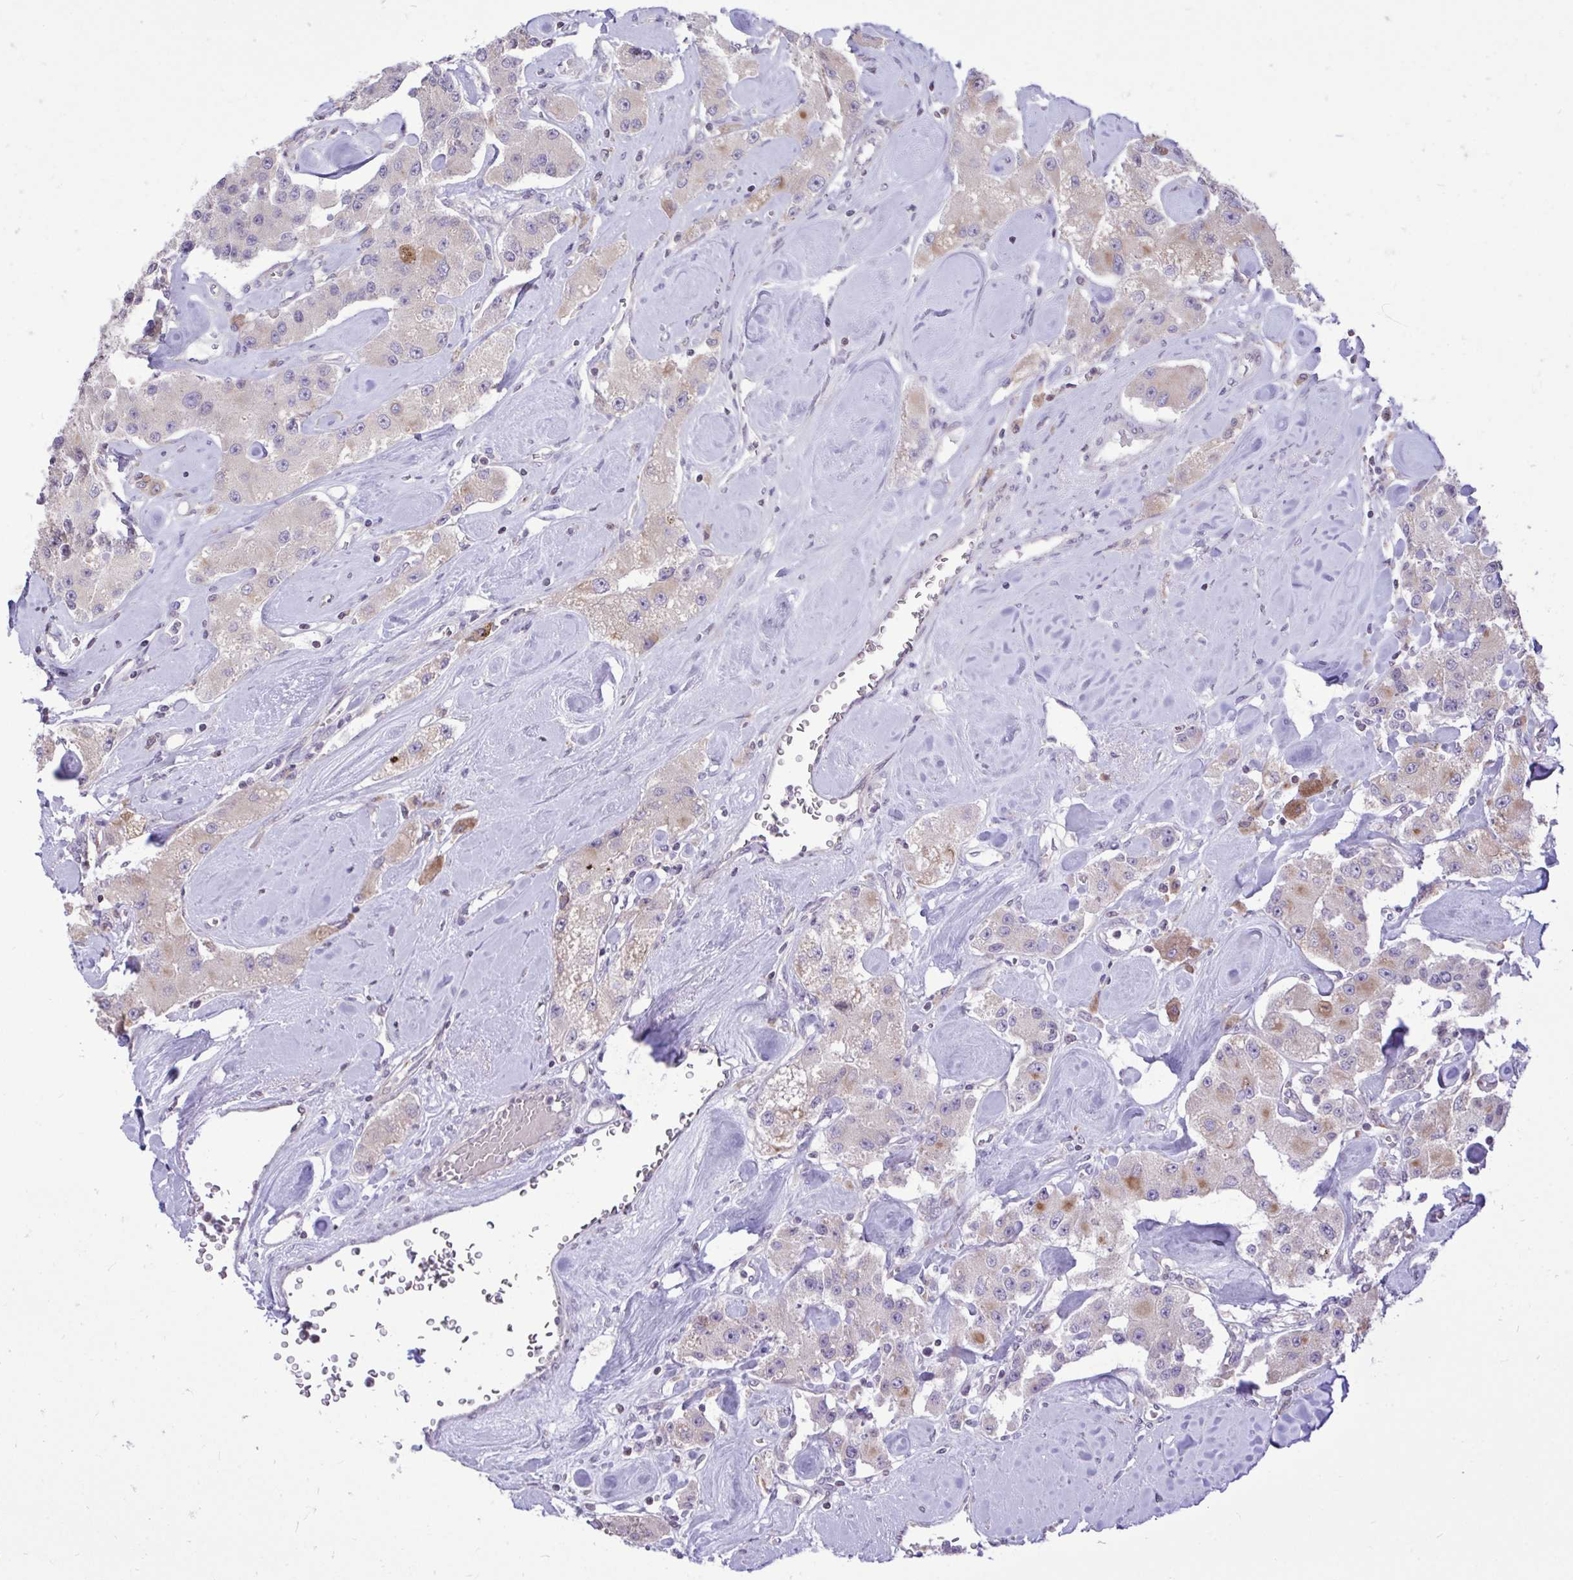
{"staining": {"intensity": "weak", "quantity": "<25%", "location": "cytoplasmic/membranous"}, "tissue": "carcinoid", "cell_type": "Tumor cells", "image_type": "cancer", "snomed": [{"axis": "morphology", "description": "Carcinoid, malignant, NOS"}, {"axis": "topography", "description": "Pancreas"}], "caption": "Immunohistochemistry of human carcinoid (malignant) reveals no positivity in tumor cells.", "gene": "METTL9", "patient": {"sex": "male", "age": 41}}